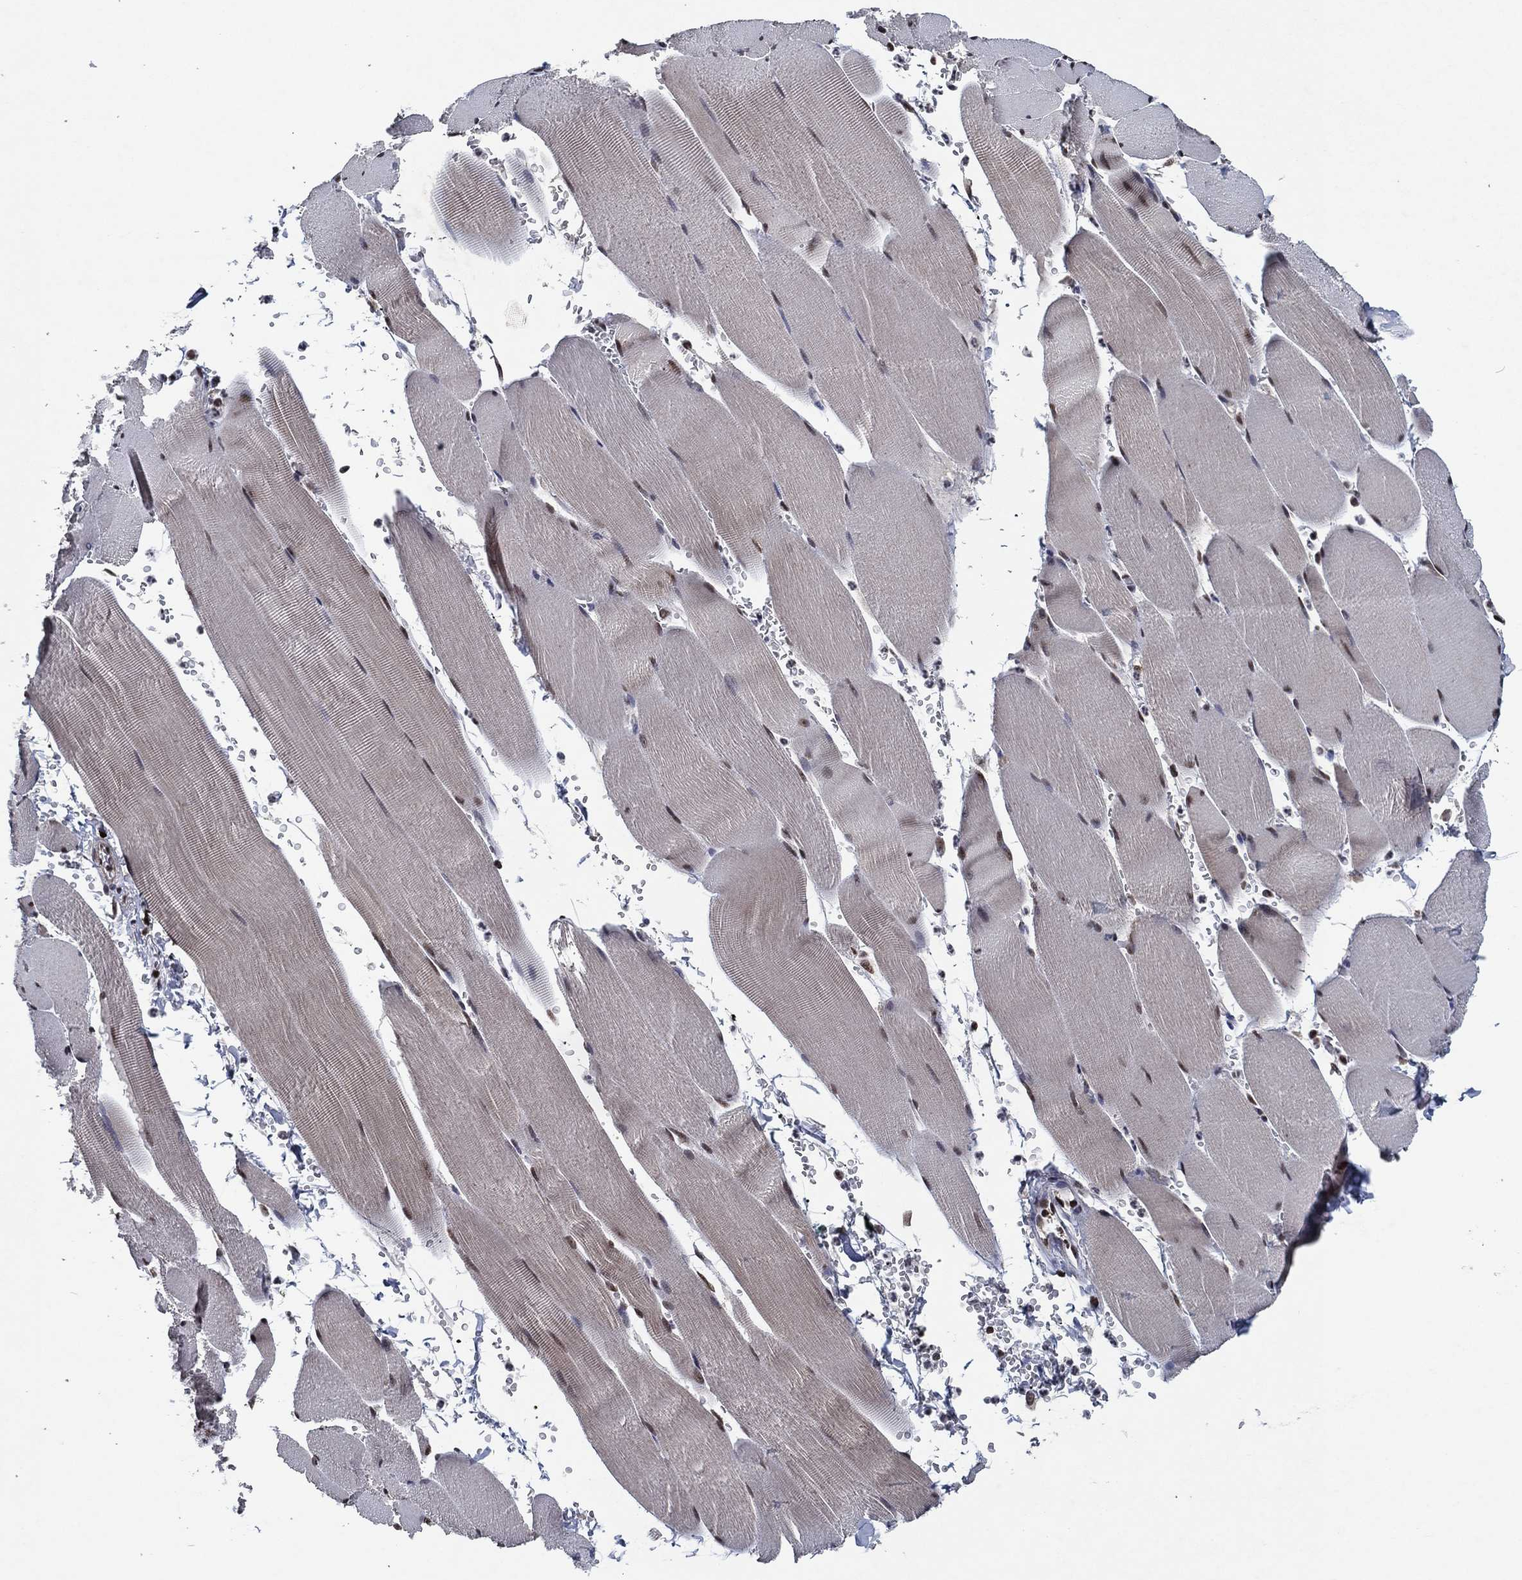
{"staining": {"intensity": "moderate", "quantity": ">75%", "location": "nuclear"}, "tissue": "skeletal muscle", "cell_type": "Myocytes", "image_type": "normal", "snomed": [{"axis": "morphology", "description": "Normal tissue, NOS"}, {"axis": "topography", "description": "Skeletal muscle"}], "caption": "Moderate nuclear protein positivity is identified in about >75% of myocytes in skeletal muscle.", "gene": "ZBTB42", "patient": {"sex": "male", "age": 56}}